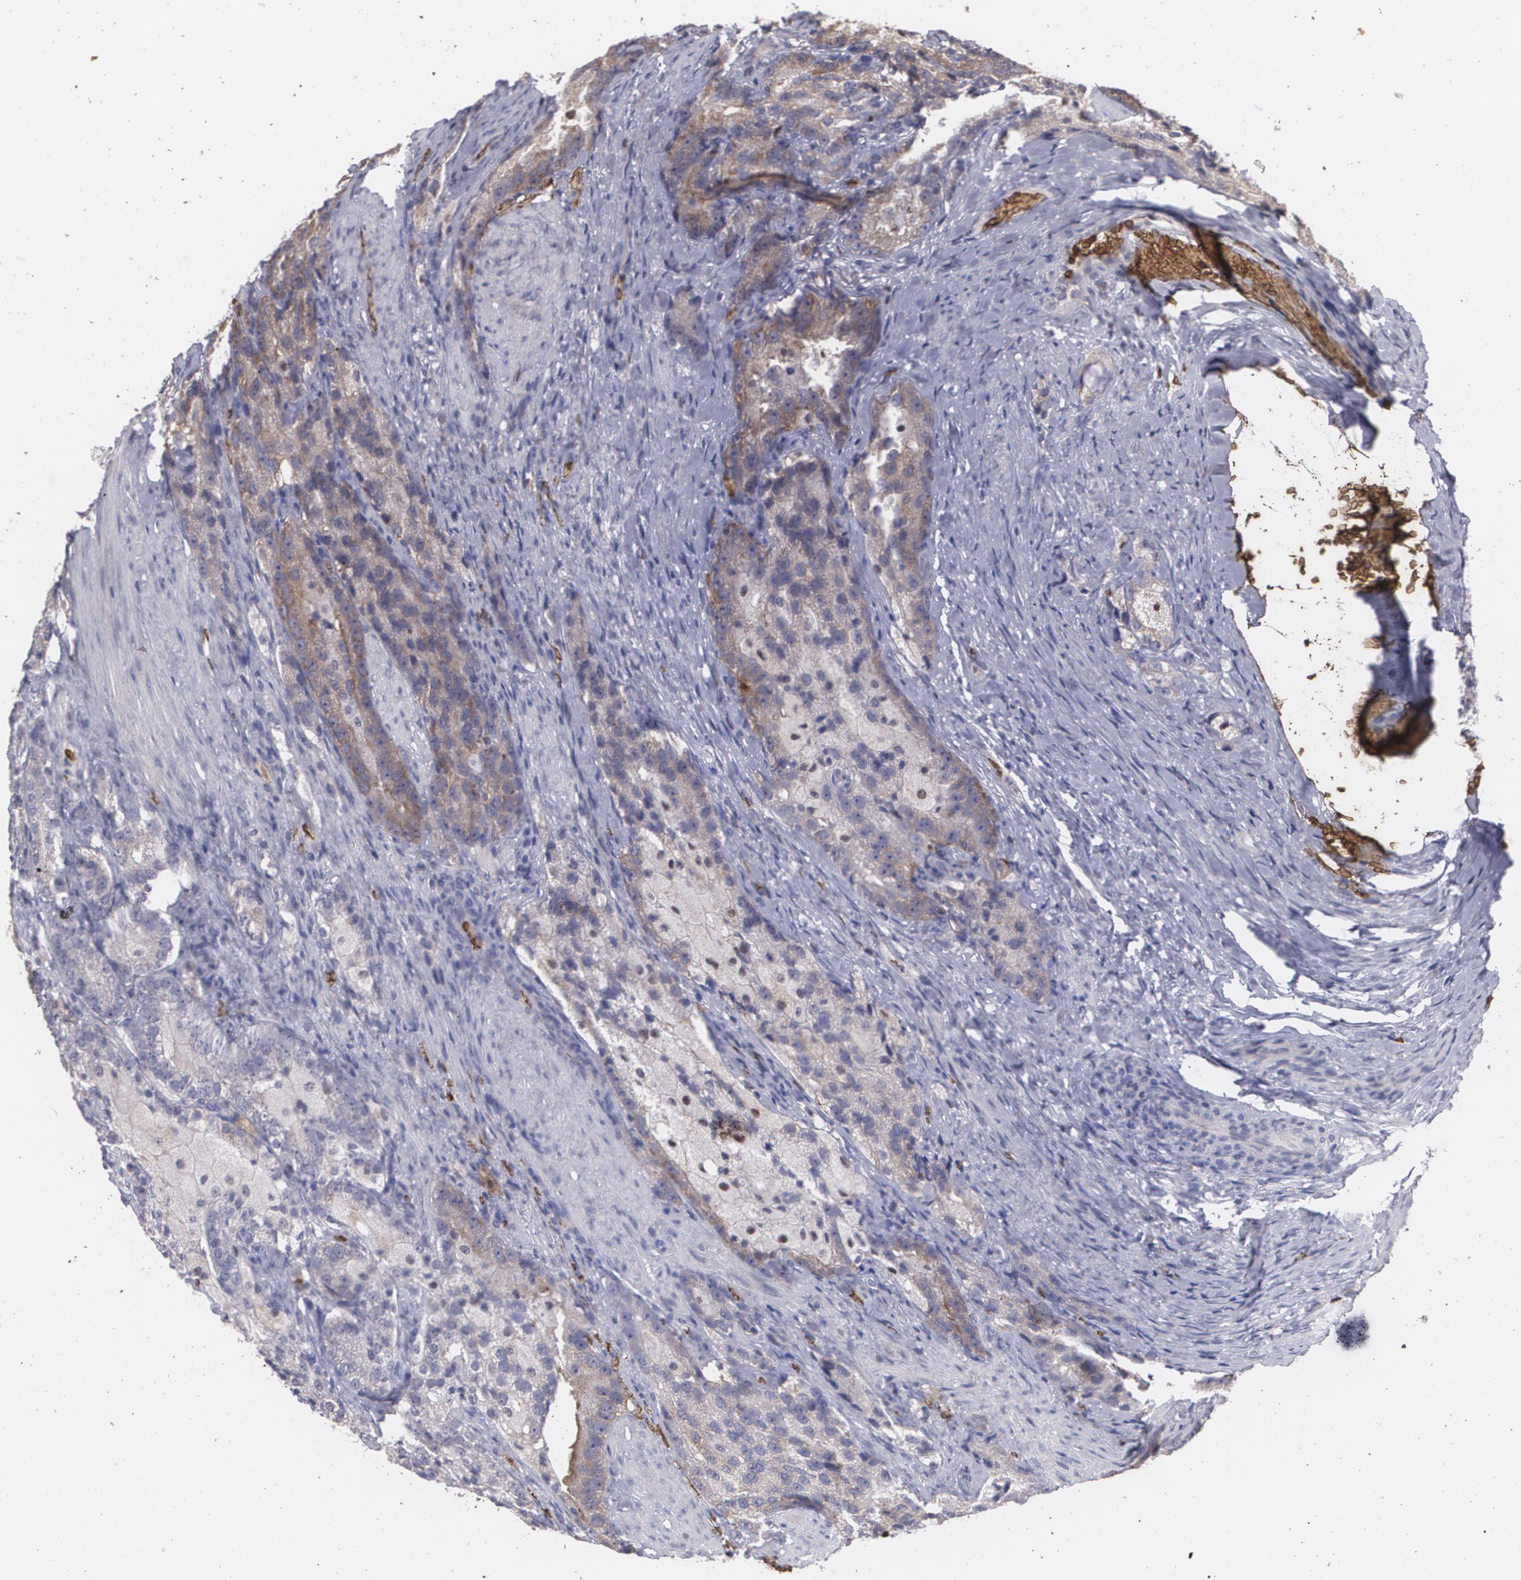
{"staining": {"intensity": "moderate", "quantity": ">75%", "location": "cytoplasmic/membranous"}, "tissue": "prostate cancer", "cell_type": "Tumor cells", "image_type": "cancer", "snomed": [{"axis": "morphology", "description": "Adenocarcinoma, High grade"}, {"axis": "topography", "description": "Prostate"}], "caption": "Prostate cancer (adenocarcinoma (high-grade)) tissue exhibits moderate cytoplasmic/membranous positivity in approximately >75% of tumor cells, visualized by immunohistochemistry. (Stains: DAB in brown, nuclei in blue, Microscopy: brightfield microscopy at high magnification).", "gene": "SLC2A1", "patient": {"sex": "male", "age": 63}}